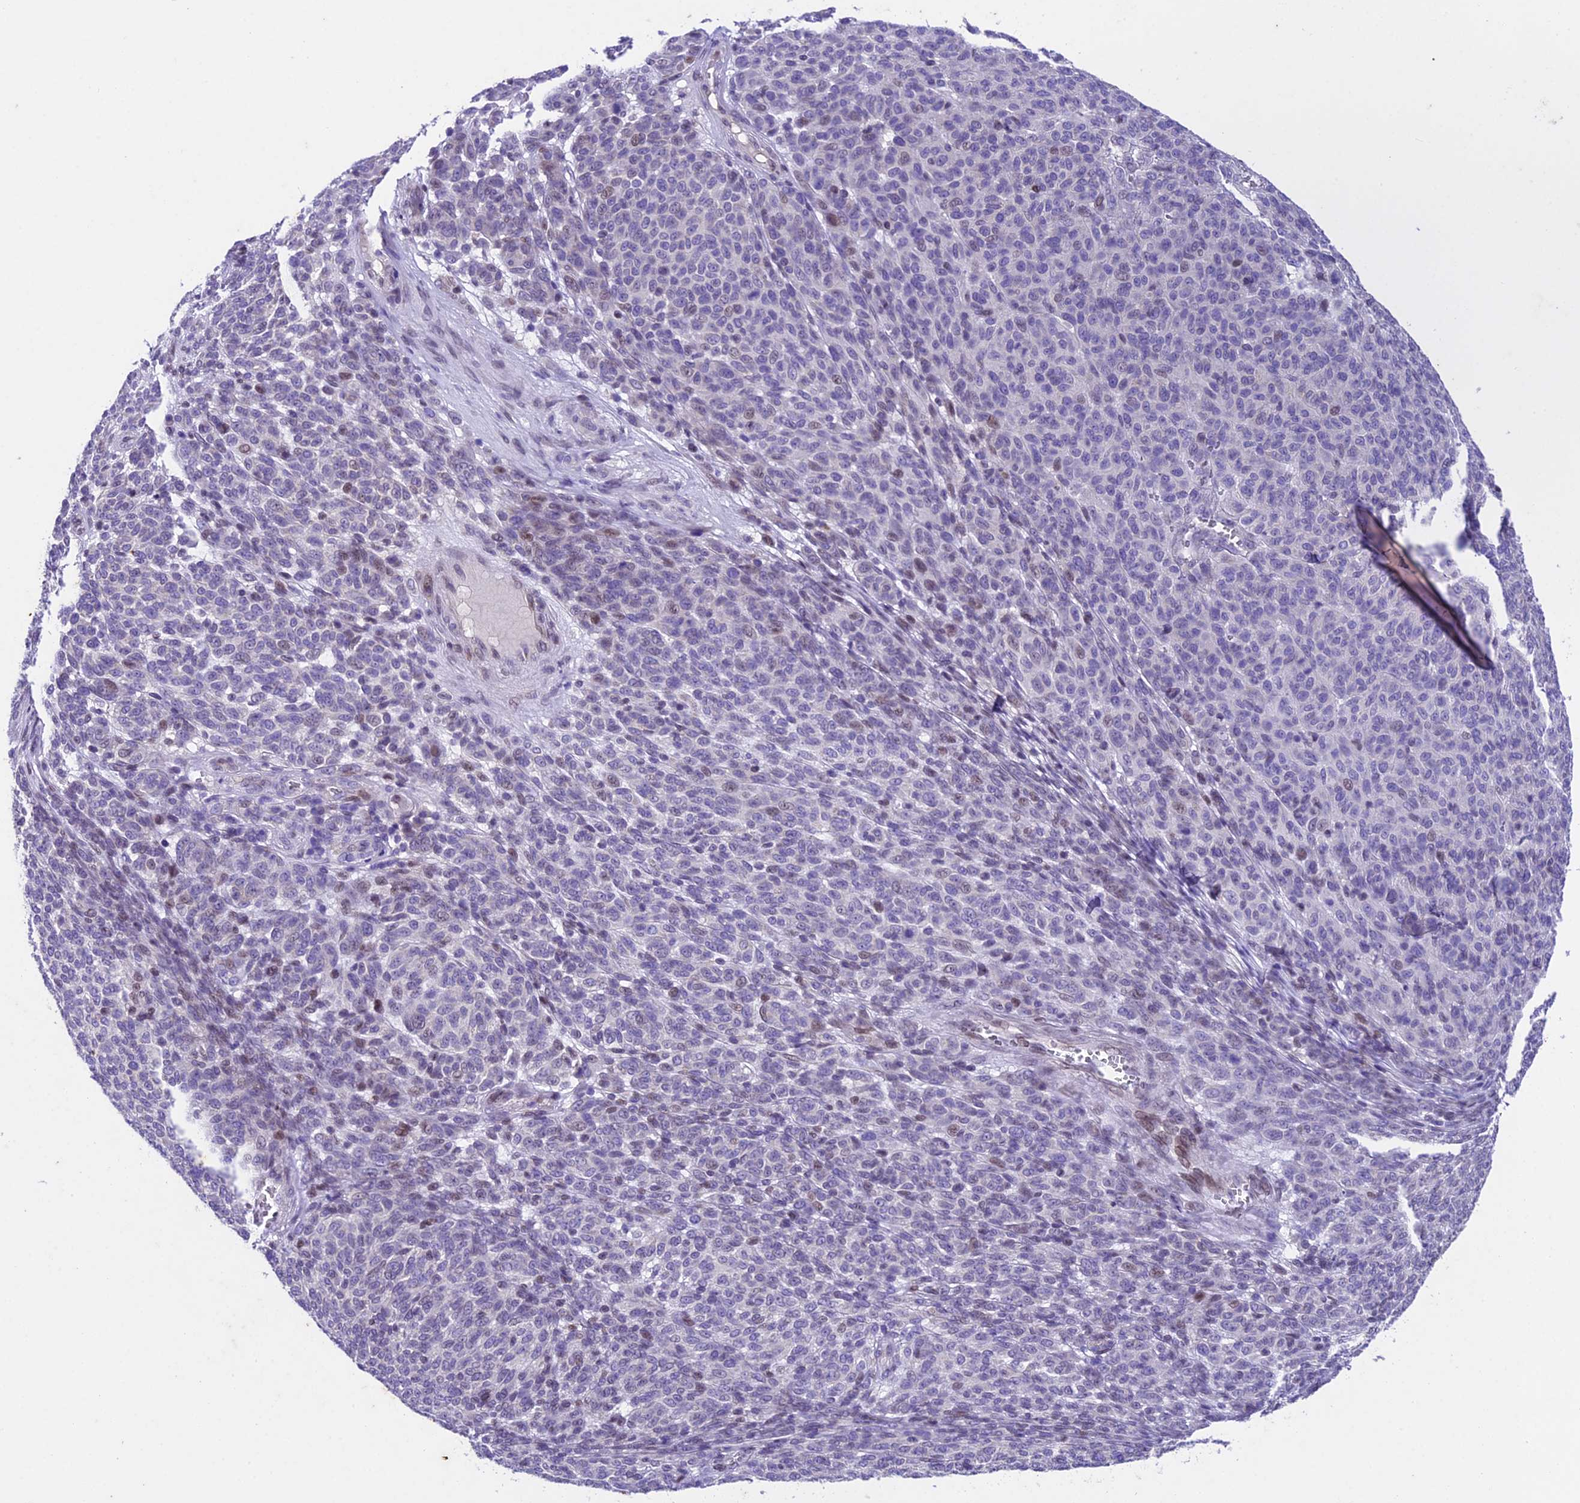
{"staining": {"intensity": "negative", "quantity": "none", "location": "none"}, "tissue": "melanoma", "cell_type": "Tumor cells", "image_type": "cancer", "snomed": [{"axis": "morphology", "description": "Malignant melanoma, NOS"}, {"axis": "topography", "description": "Skin"}], "caption": "The immunohistochemistry micrograph has no significant expression in tumor cells of malignant melanoma tissue.", "gene": "IFT140", "patient": {"sex": "male", "age": 49}}